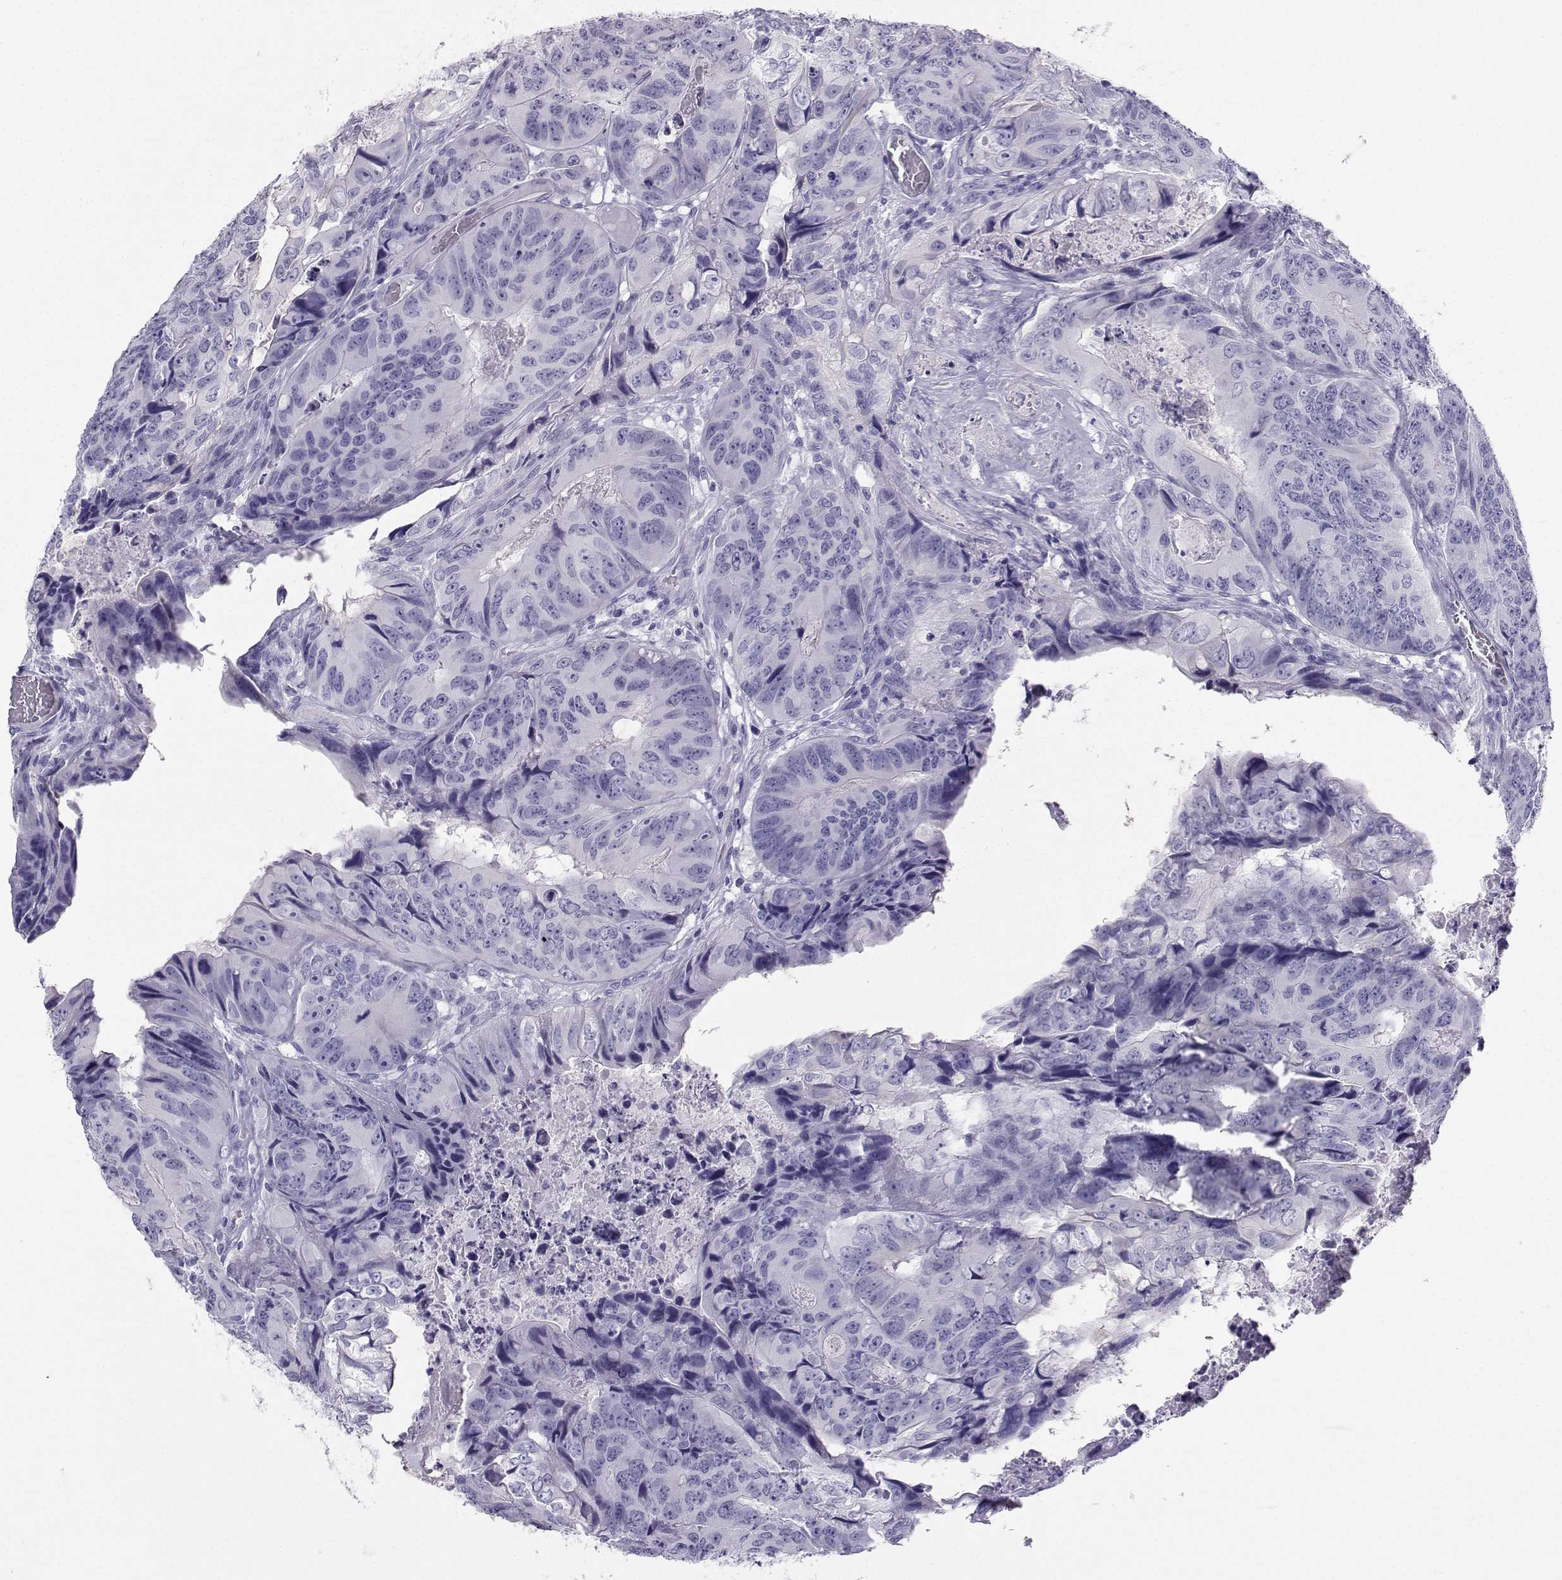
{"staining": {"intensity": "negative", "quantity": "none", "location": "none"}, "tissue": "colorectal cancer", "cell_type": "Tumor cells", "image_type": "cancer", "snomed": [{"axis": "morphology", "description": "Adenocarcinoma, NOS"}, {"axis": "topography", "description": "Colon"}], "caption": "The photomicrograph reveals no significant staining in tumor cells of colorectal cancer (adenocarcinoma).", "gene": "NEFL", "patient": {"sex": "male", "age": 79}}